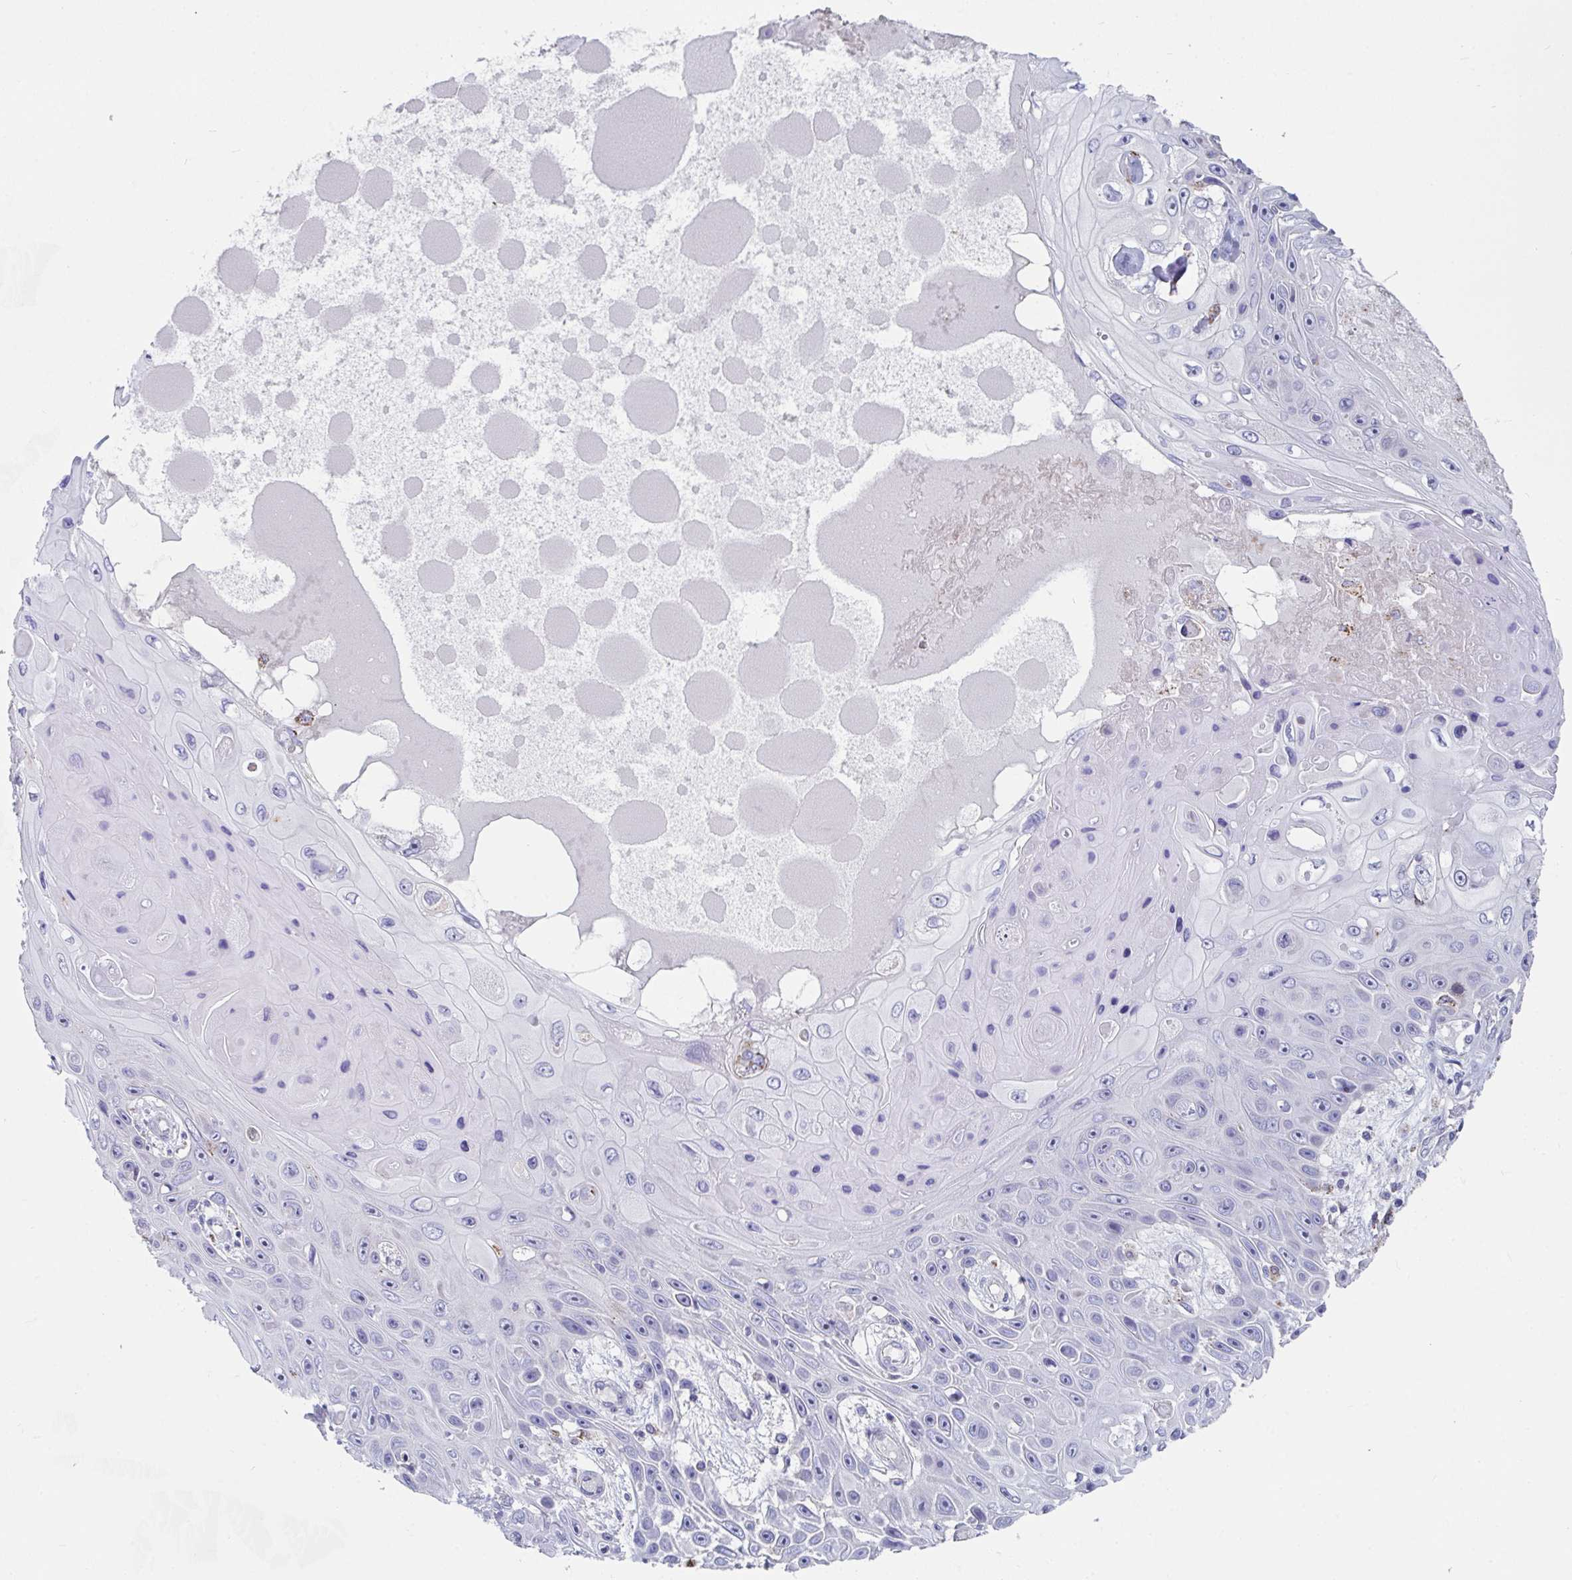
{"staining": {"intensity": "negative", "quantity": "none", "location": "none"}, "tissue": "skin cancer", "cell_type": "Tumor cells", "image_type": "cancer", "snomed": [{"axis": "morphology", "description": "Squamous cell carcinoma, NOS"}, {"axis": "topography", "description": "Skin"}], "caption": "There is no significant positivity in tumor cells of skin cancer.", "gene": "FAM156B", "patient": {"sex": "male", "age": 82}}